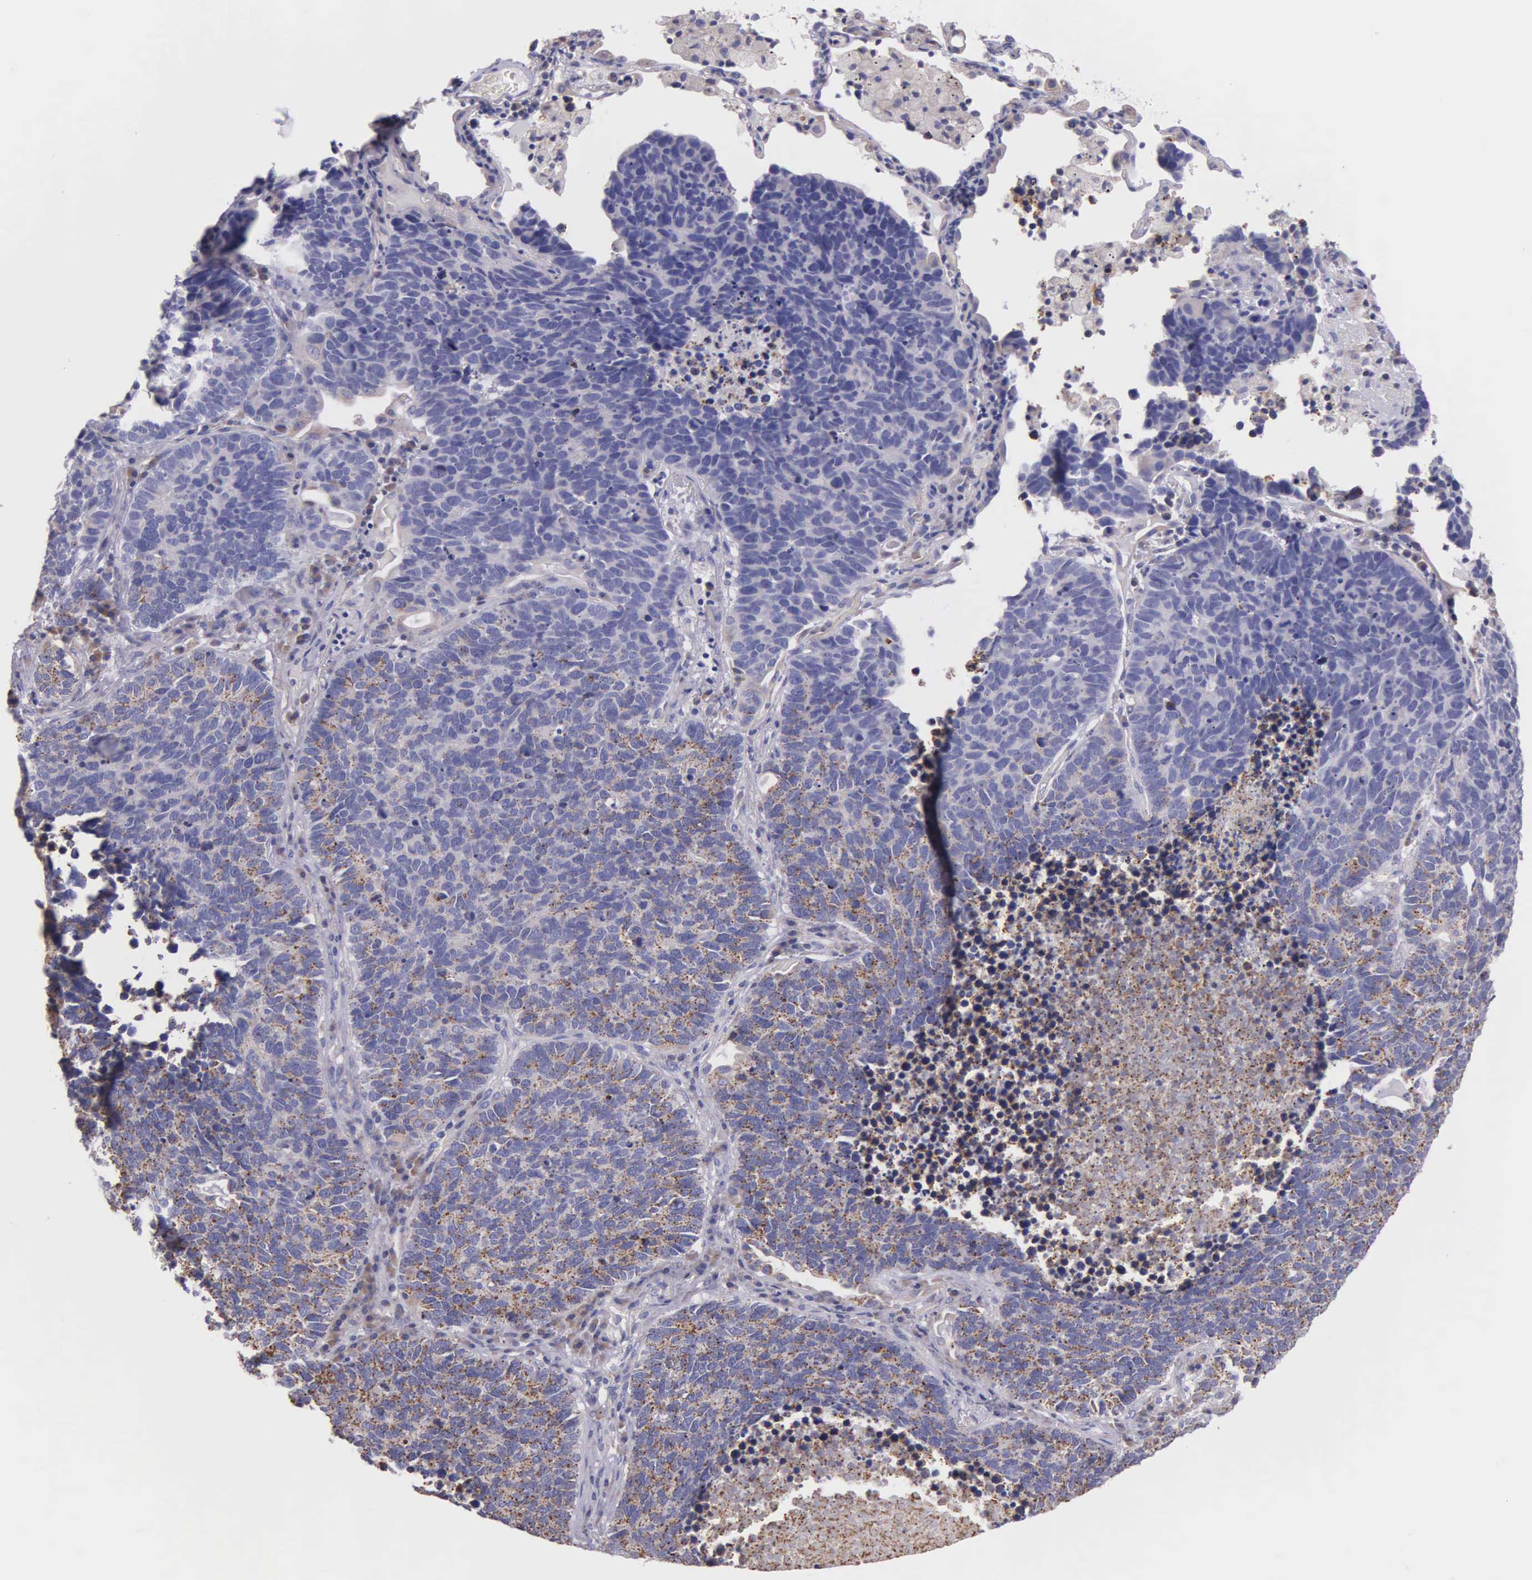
{"staining": {"intensity": "weak", "quantity": "25%-75%", "location": "cytoplasmic/membranous"}, "tissue": "lung cancer", "cell_type": "Tumor cells", "image_type": "cancer", "snomed": [{"axis": "morphology", "description": "Neoplasm, malignant, NOS"}, {"axis": "topography", "description": "Lung"}], "caption": "This image demonstrates IHC staining of human lung neoplasm (malignant), with low weak cytoplasmic/membranous expression in about 25%-75% of tumor cells.", "gene": "MIA2", "patient": {"sex": "female", "age": 75}}